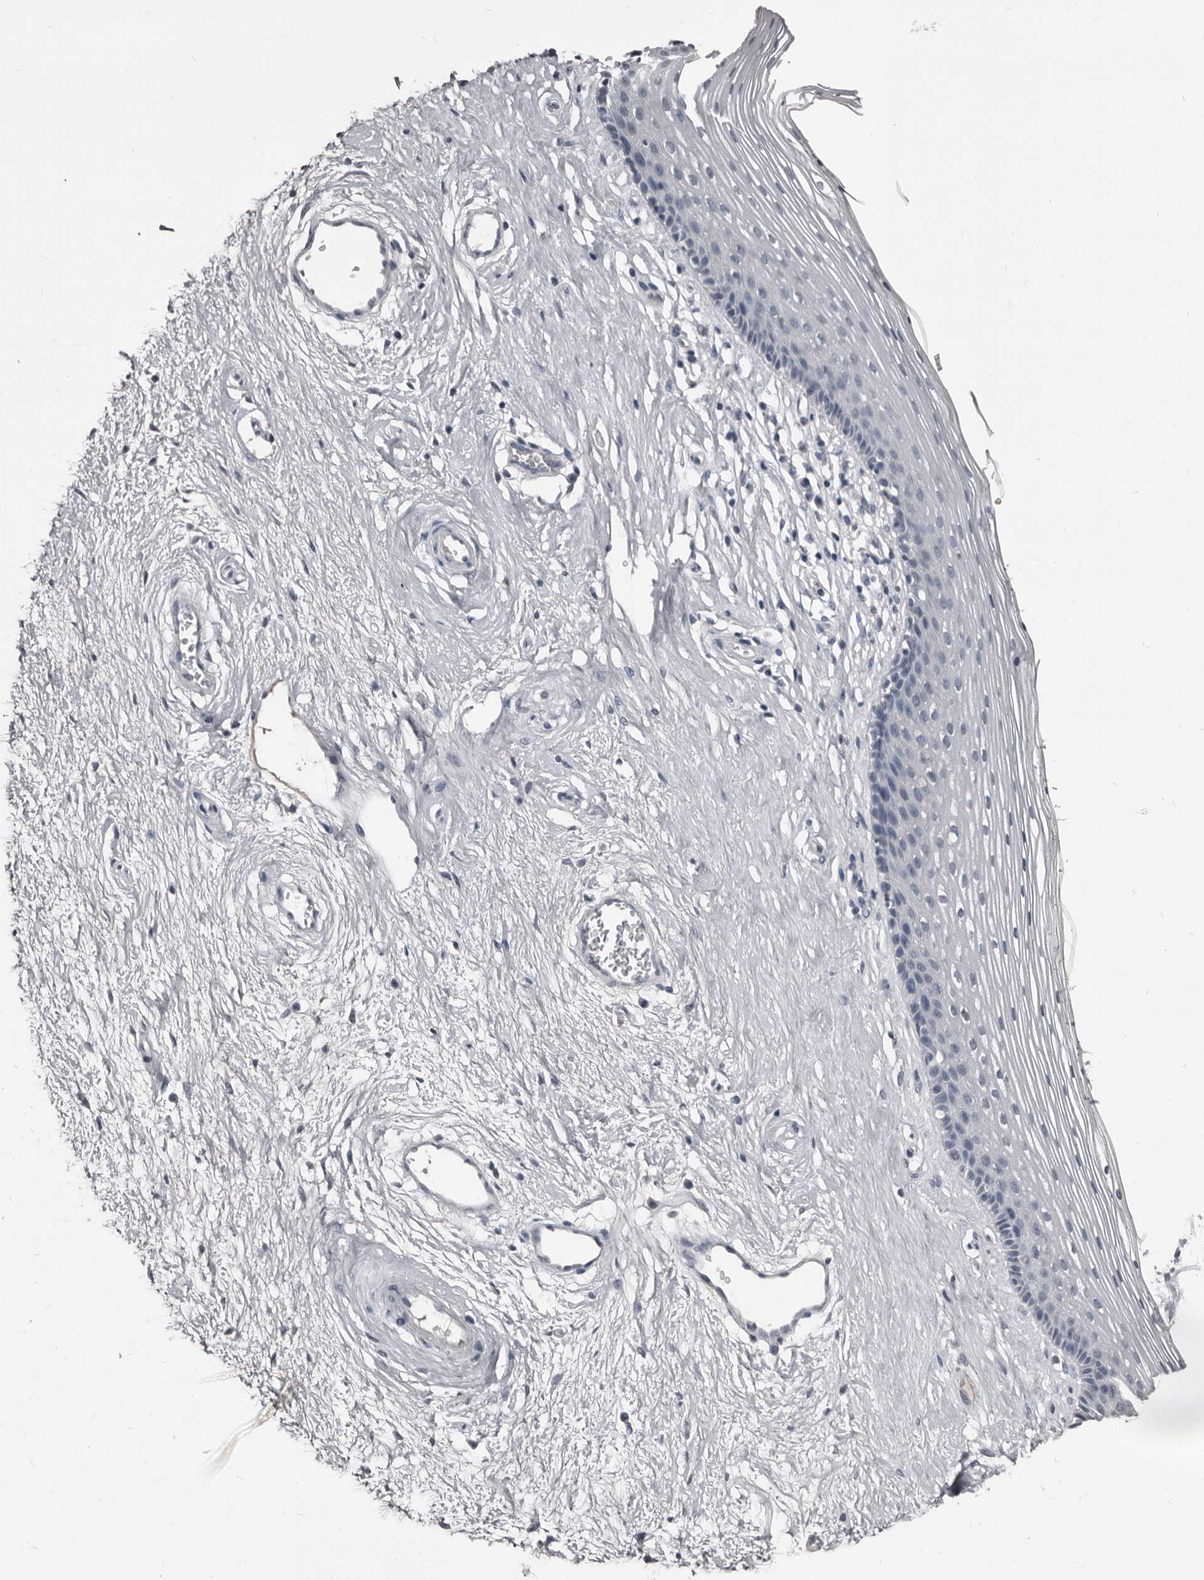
{"staining": {"intensity": "negative", "quantity": "none", "location": "none"}, "tissue": "vagina", "cell_type": "Squamous epithelial cells", "image_type": "normal", "snomed": [{"axis": "morphology", "description": "Normal tissue, NOS"}, {"axis": "topography", "description": "Vagina"}], "caption": "Protein analysis of normal vagina demonstrates no significant staining in squamous epithelial cells.", "gene": "GREB1", "patient": {"sex": "female", "age": 46}}